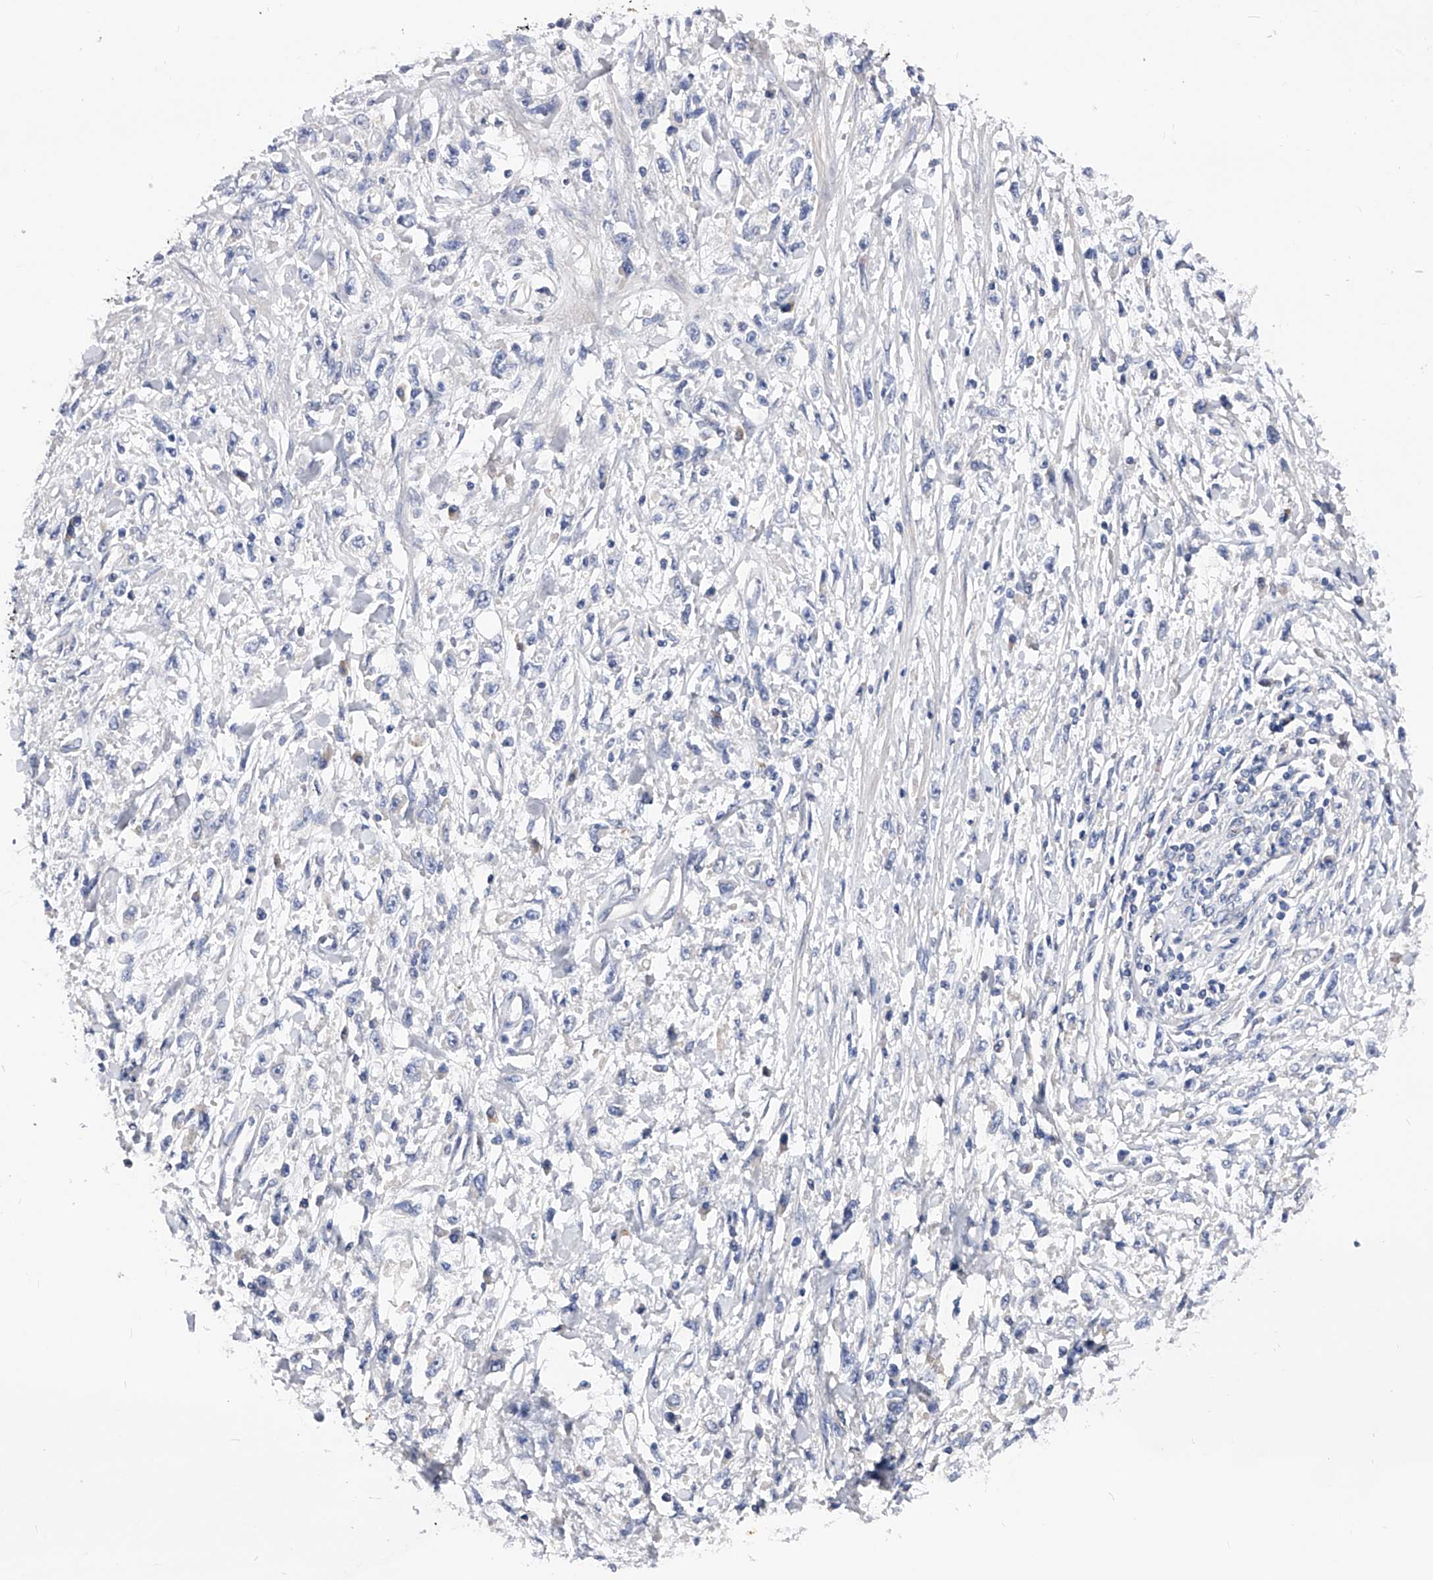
{"staining": {"intensity": "negative", "quantity": "none", "location": "none"}, "tissue": "stomach cancer", "cell_type": "Tumor cells", "image_type": "cancer", "snomed": [{"axis": "morphology", "description": "Adenocarcinoma, NOS"}, {"axis": "topography", "description": "Stomach"}], "caption": "The immunohistochemistry (IHC) micrograph has no significant staining in tumor cells of stomach cancer (adenocarcinoma) tissue.", "gene": "PPP5C", "patient": {"sex": "female", "age": 59}}